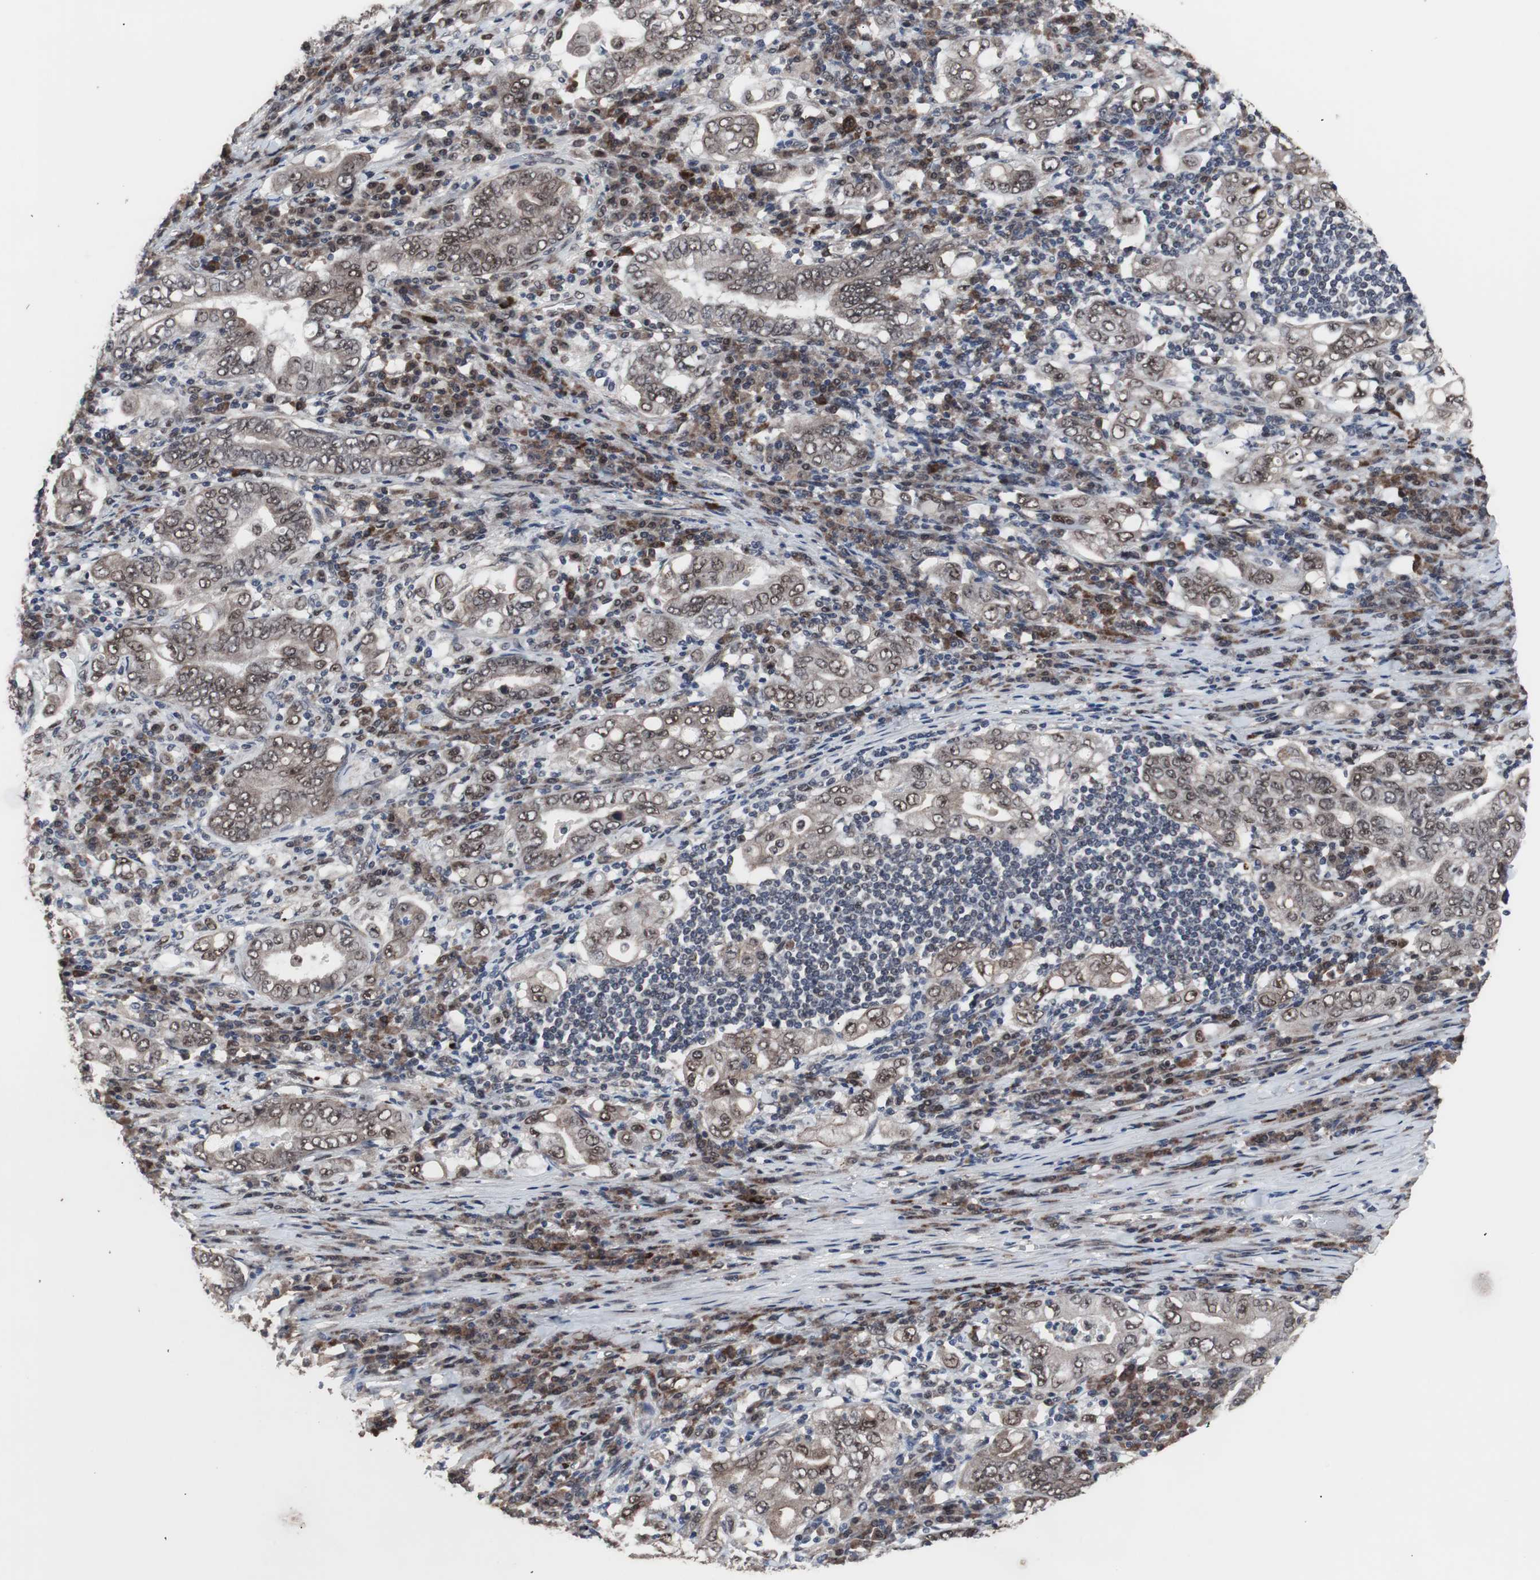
{"staining": {"intensity": "moderate", "quantity": ">75%", "location": "cytoplasmic/membranous,nuclear"}, "tissue": "stomach cancer", "cell_type": "Tumor cells", "image_type": "cancer", "snomed": [{"axis": "morphology", "description": "Normal tissue, NOS"}, {"axis": "morphology", "description": "Adenocarcinoma, NOS"}, {"axis": "topography", "description": "Esophagus"}, {"axis": "topography", "description": "Stomach, upper"}, {"axis": "topography", "description": "Peripheral nerve tissue"}], "caption": "Immunohistochemical staining of stomach cancer demonstrates moderate cytoplasmic/membranous and nuclear protein positivity in approximately >75% of tumor cells.", "gene": "GTF2F2", "patient": {"sex": "male", "age": 62}}